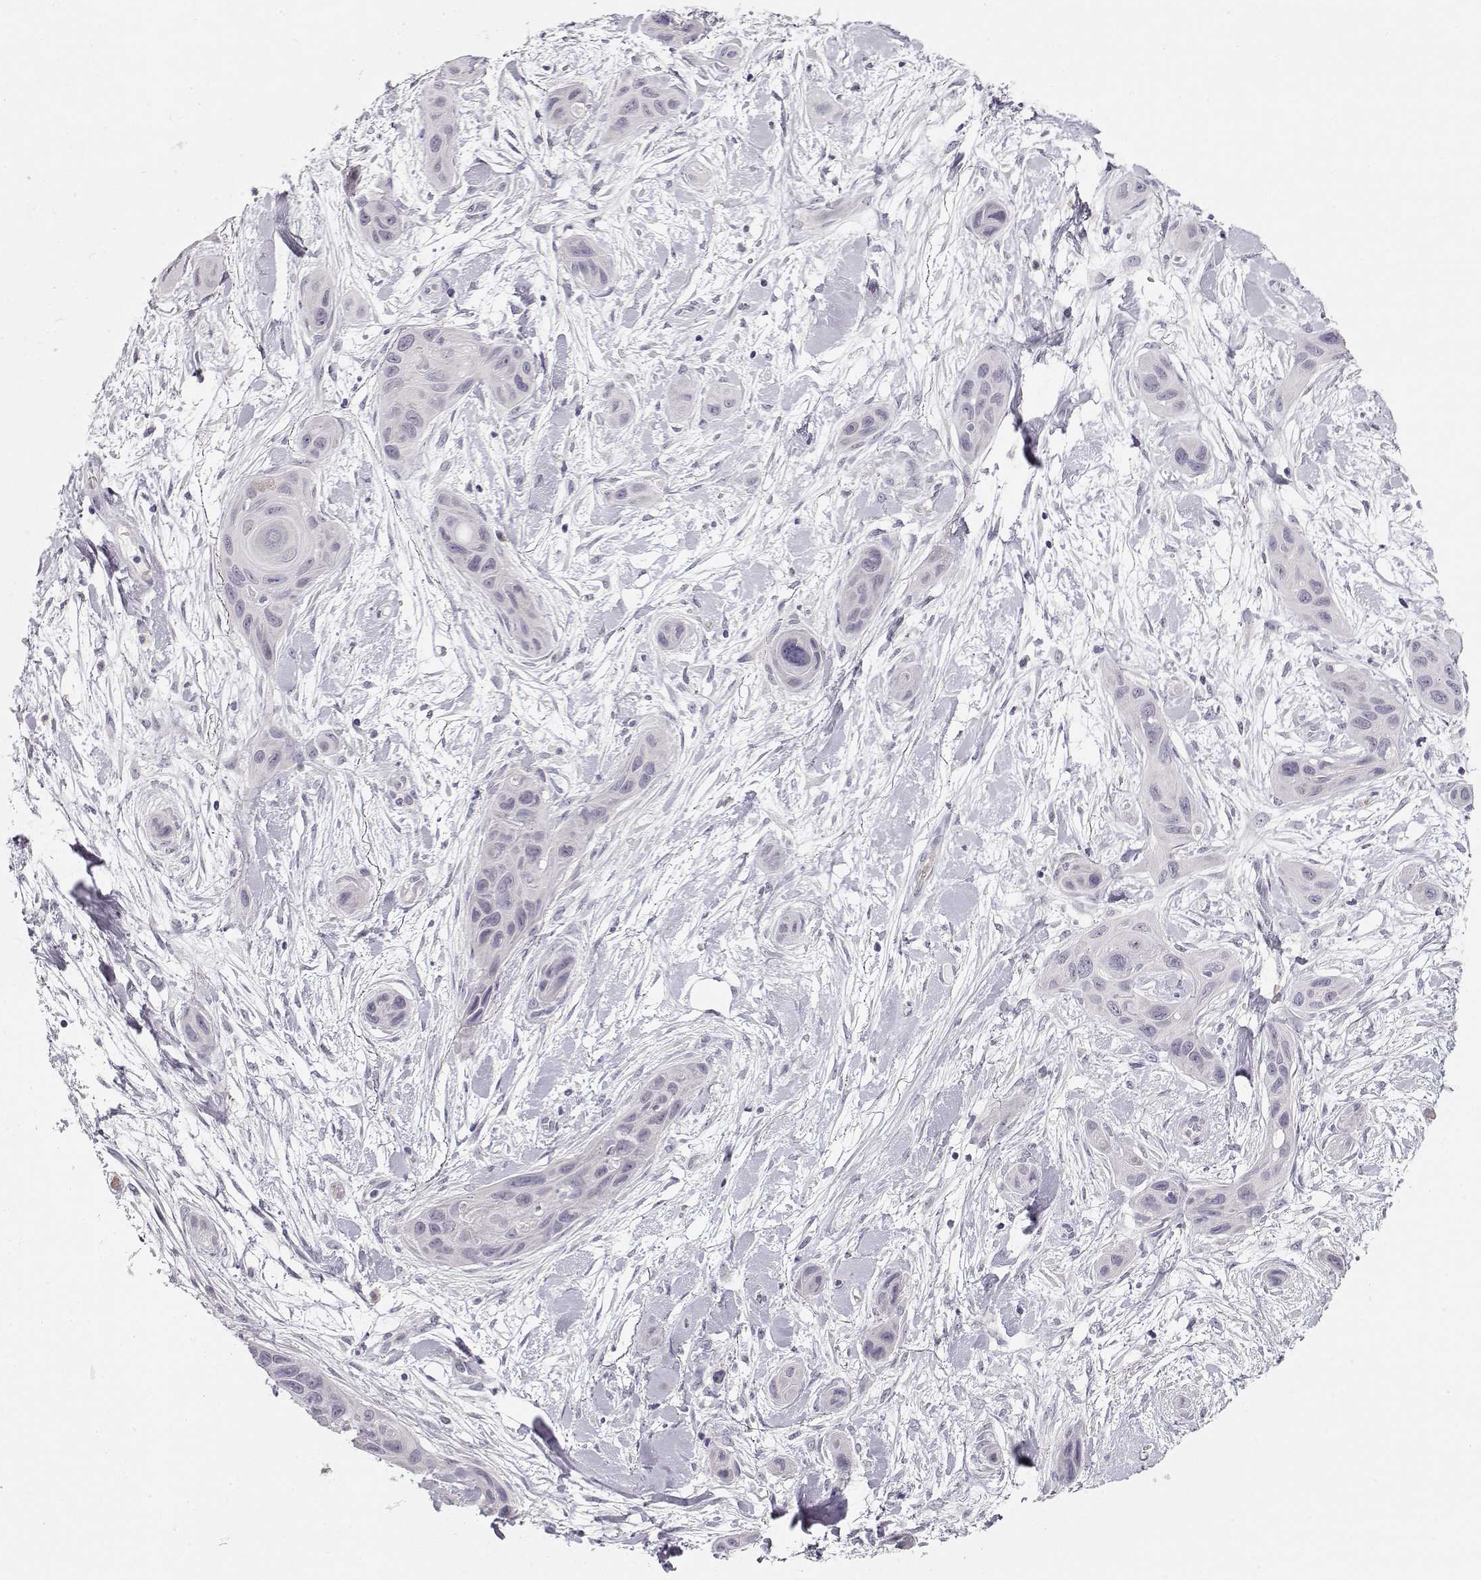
{"staining": {"intensity": "negative", "quantity": "none", "location": "none"}, "tissue": "skin cancer", "cell_type": "Tumor cells", "image_type": "cancer", "snomed": [{"axis": "morphology", "description": "Squamous cell carcinoma, NOS"}, {"axis": "topography", "description": "Skin"}], "caption": "Tumor cells are negative for brown protein staining in skin cancer.", "gene": "TTC26", "patient": {"sex": "male", "age": 79}}